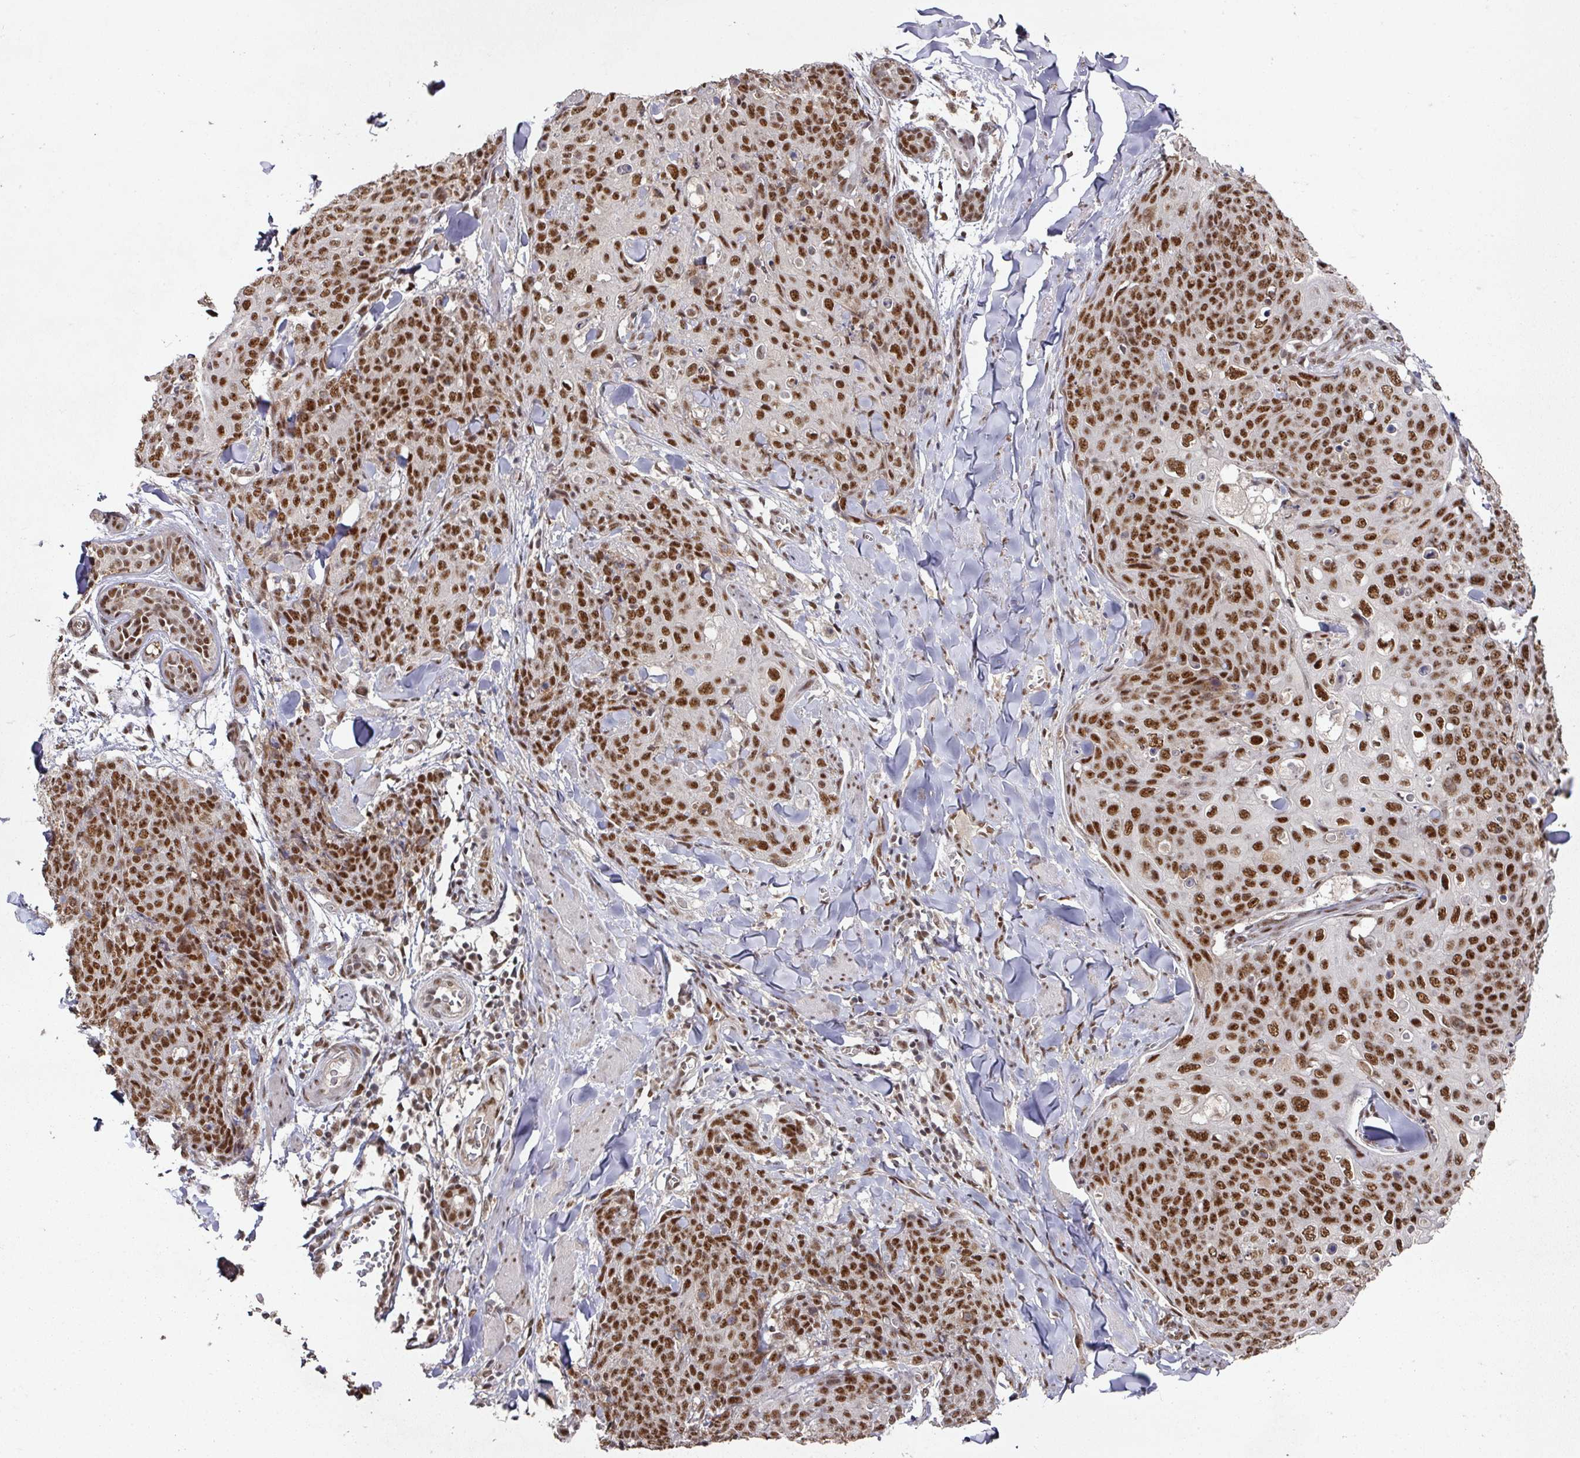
{"staining": {"intensity": "strong", "quantity": ">75%", "location": "nuclear"}, "tissue": "skin cancer", "cell_type": "Tumor cells", "image_type": "cancer", "snomed": [{"axis": "morphology", "description": "Squamous cell carcinoma, NOS"}, {"axis": "topography", "description": "Skin"}, {"axis": "topography", "description": "Vulva"}], "caption": "Skin cancer (squamous cell carcinoma) stained with DAB immunohistochemistry reveals high levels of strong nuclear positivity in about >75% of tumor cells.", "gene": "MEPCE", "patient": {"sex": "female", "age": 85}}